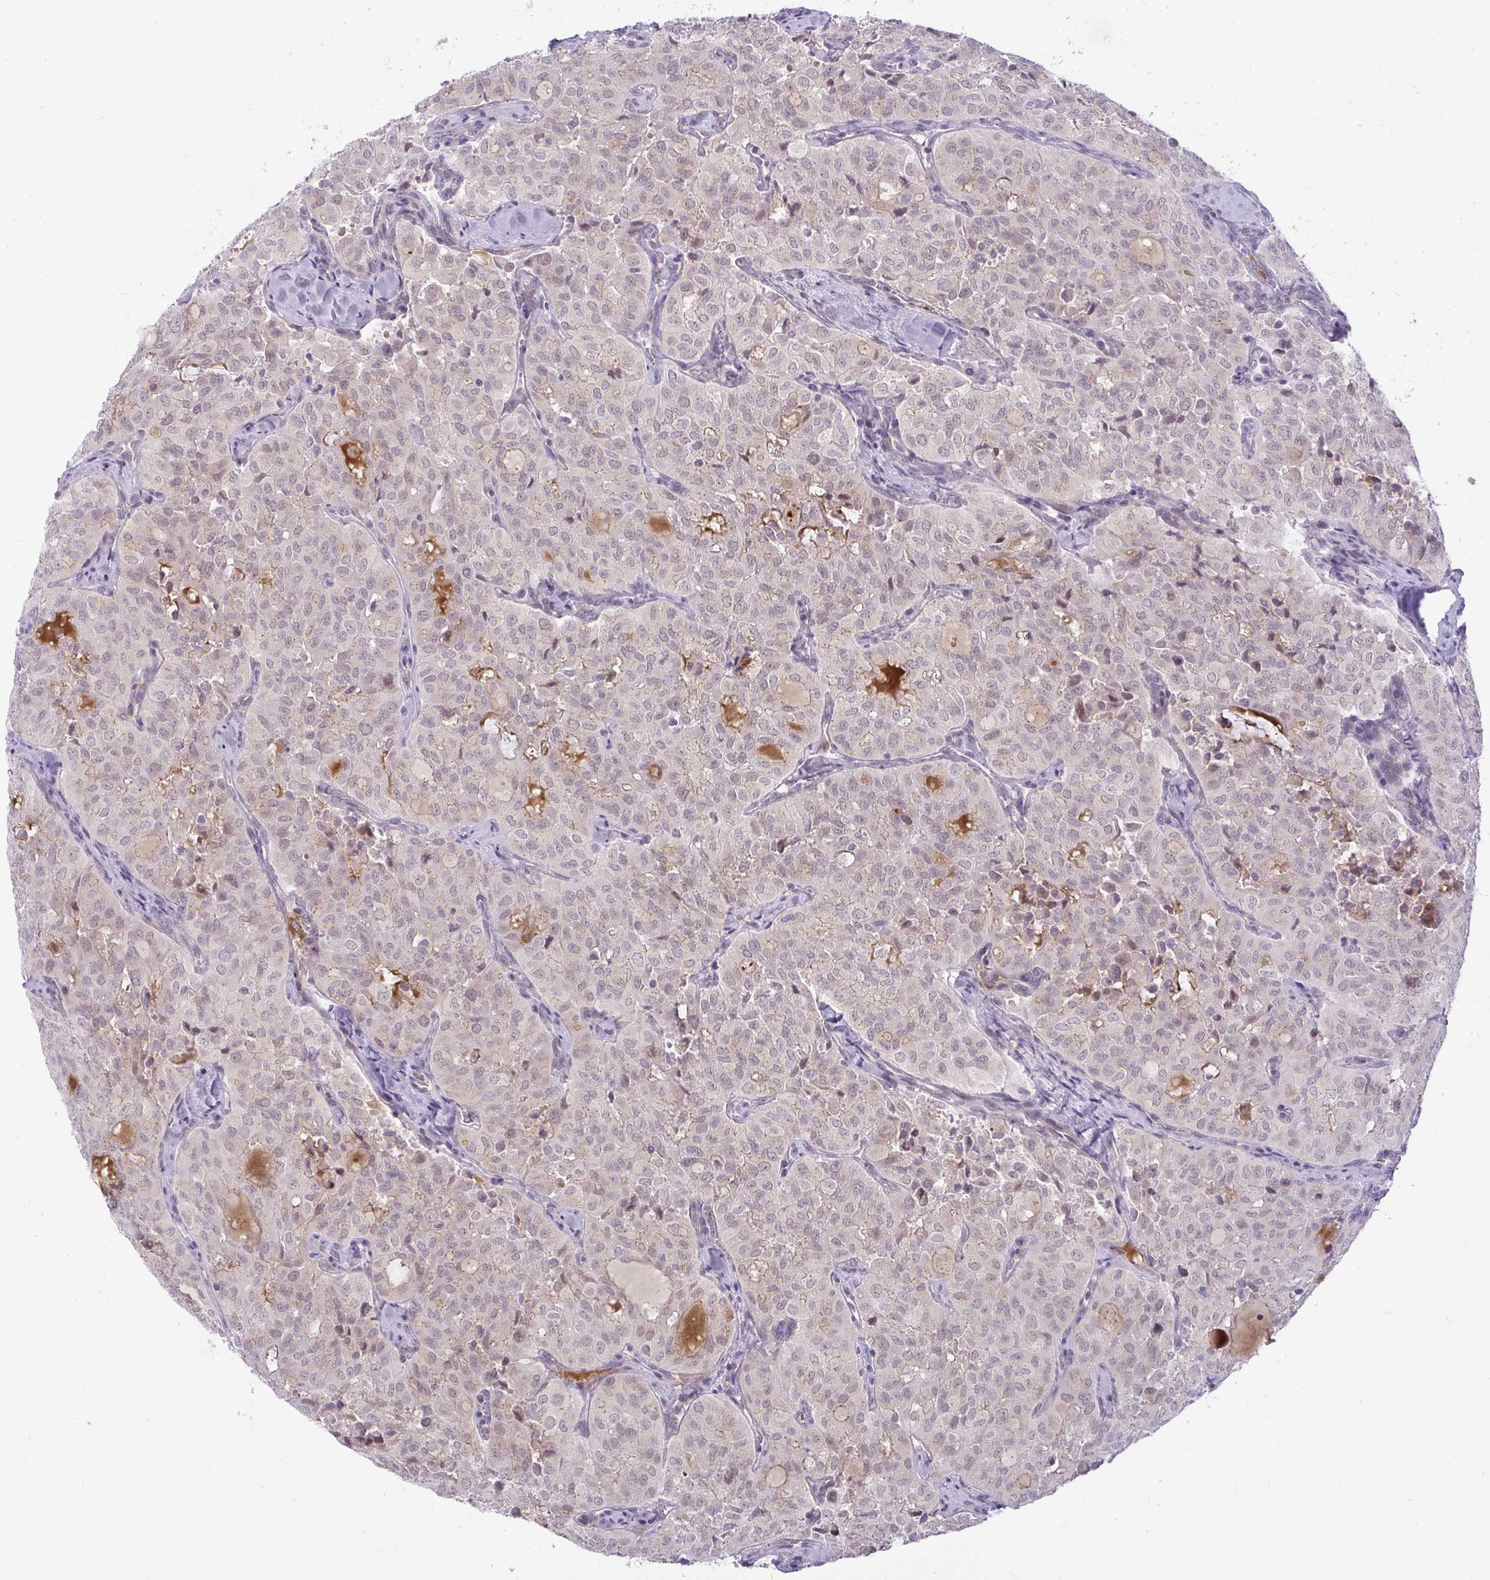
{"staining": {"intensity": "weak", "quantity": "<25%", "location": "nuclear"}, "tissue": "thyroid cancer", "cell_type": "Tumor cells", "image_type": "cancer", "snomed": [{"axis": "morphology", "description": "Follicular adenoma carcinoma, NOS"}, {"axis": "topography", "description": "Thyroid gland"}], "caption": "Image shows no significant protein expression in tumor cells of follicular adenoma carcinoma (thyroid). (Immunohistochemistry (ihc), brightfield microscopy, high magnification).", "gene": "DZIP1", "patient": {"sex": "male", "age": 75}}